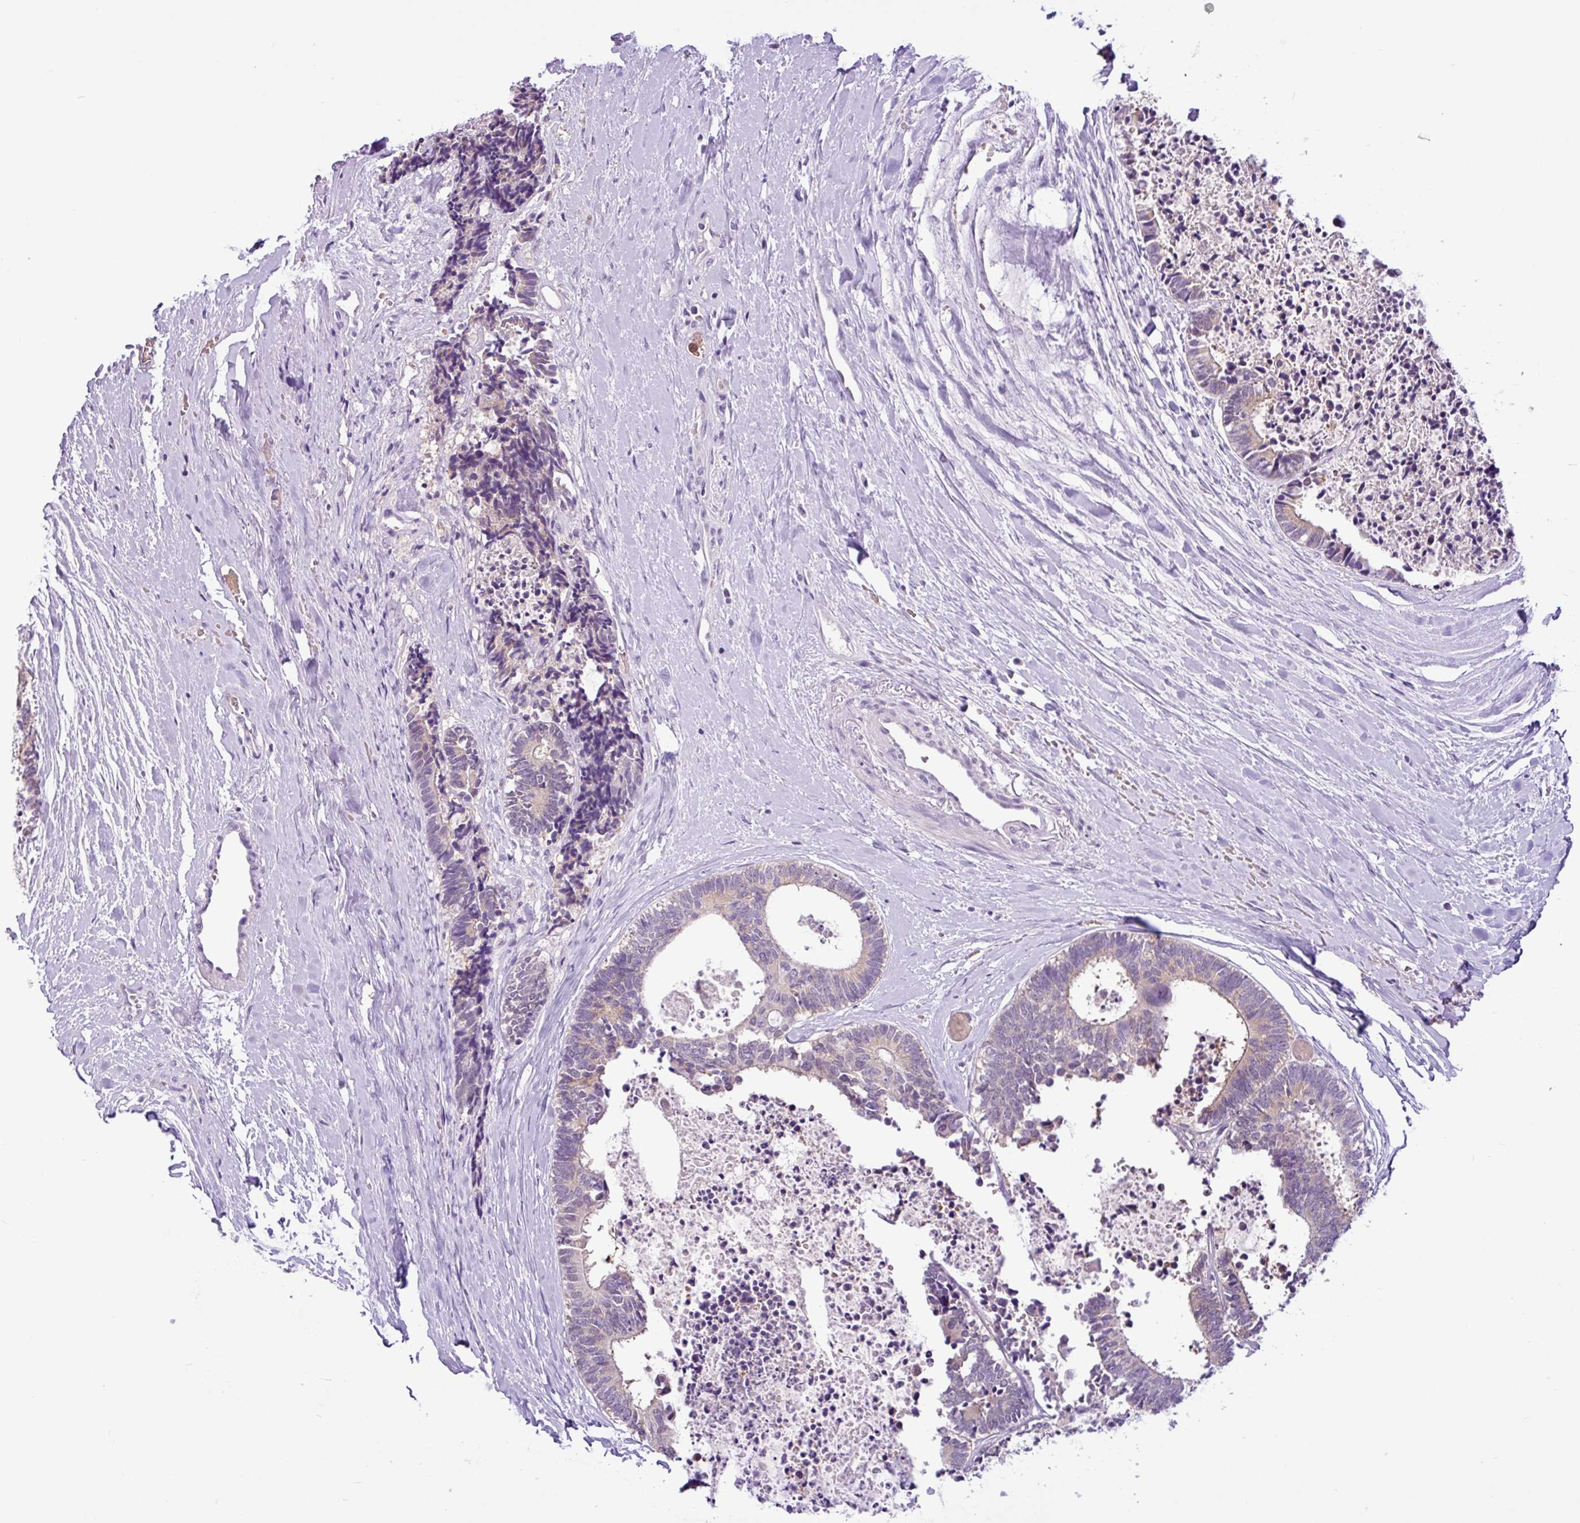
{"staining": {"intensity": "weak", "quantity": "<25%", "location": "cytoplasmic/membranous"}, "tissue": "colorectal cancer", "cell_type": "Tumor cells", "image_type": "cancer", "snomed": [{"axis": "morphology", "description": "Adenocarcinoma, NOS"}, {"axis": "topography", "description": "Colon"}, {"axis": "topography", "description": "Rectum"}], "caption": "There is no significant staining in tumor cells of colorectal cancer. Brightfield microscopy of immunohistochemistry stained with DAB (brown) and hematoxylin (blue), captured at high magnification.", "gene": "TONSL", "patient": {"sex": "male", "age": 57}}